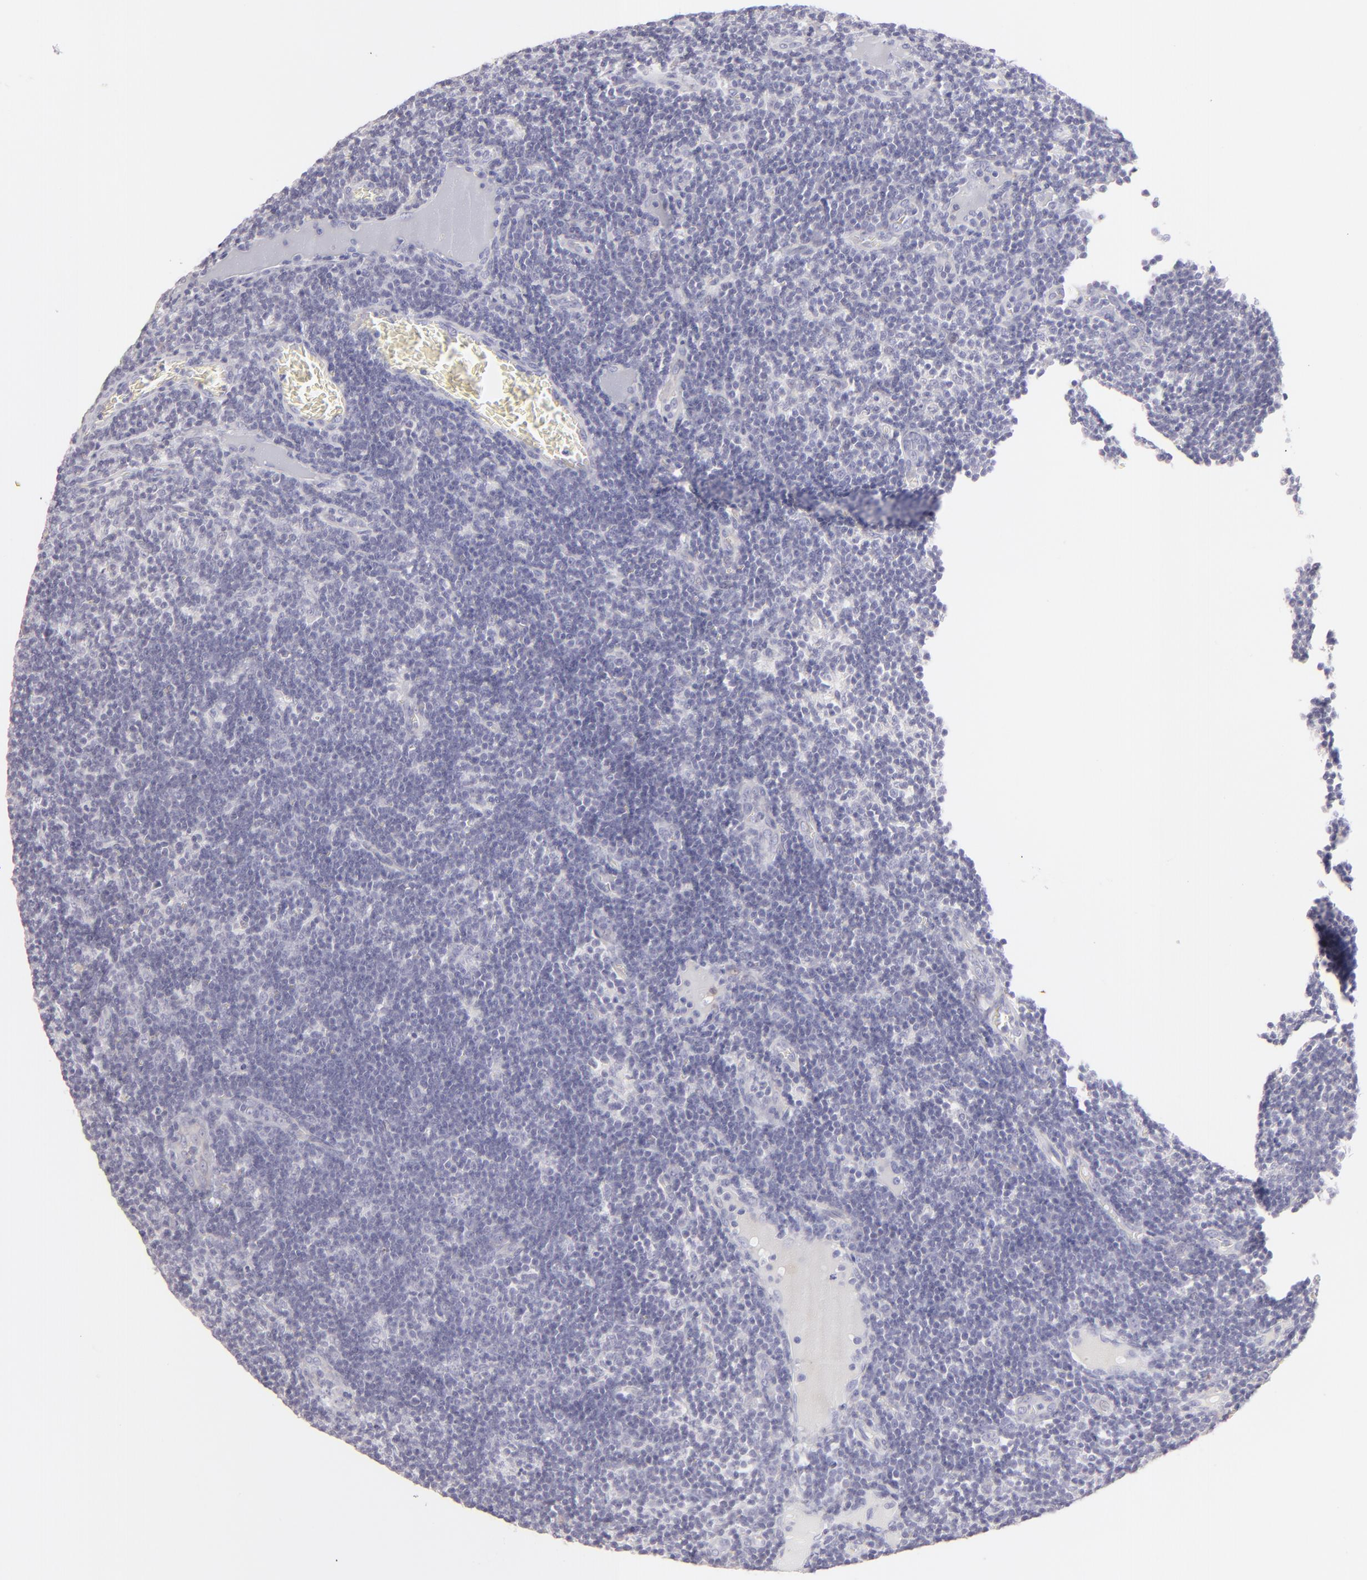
{"staining": {"intensity": "negative", "quantity": "none", "location": "none"}, "tissue": "lymph node", "cell_type": "Germinal center cells", "image_type": "normal", "snomed": [{"axis": "morphology", "description": "Normal tissue, NOS"}, {"axis": "morphology", "description": "Inflammation, NOS"}, {"axis": "topography", "description": "Lymph node"}, {"axis": "topography", "description": "Salivary gland"}], "caption": "Immunohistochemistry of benign lymph node shows no expression in germinal center cells.", "gene": "CLDN4", "patient": {"sex": "male", "age": 3}}